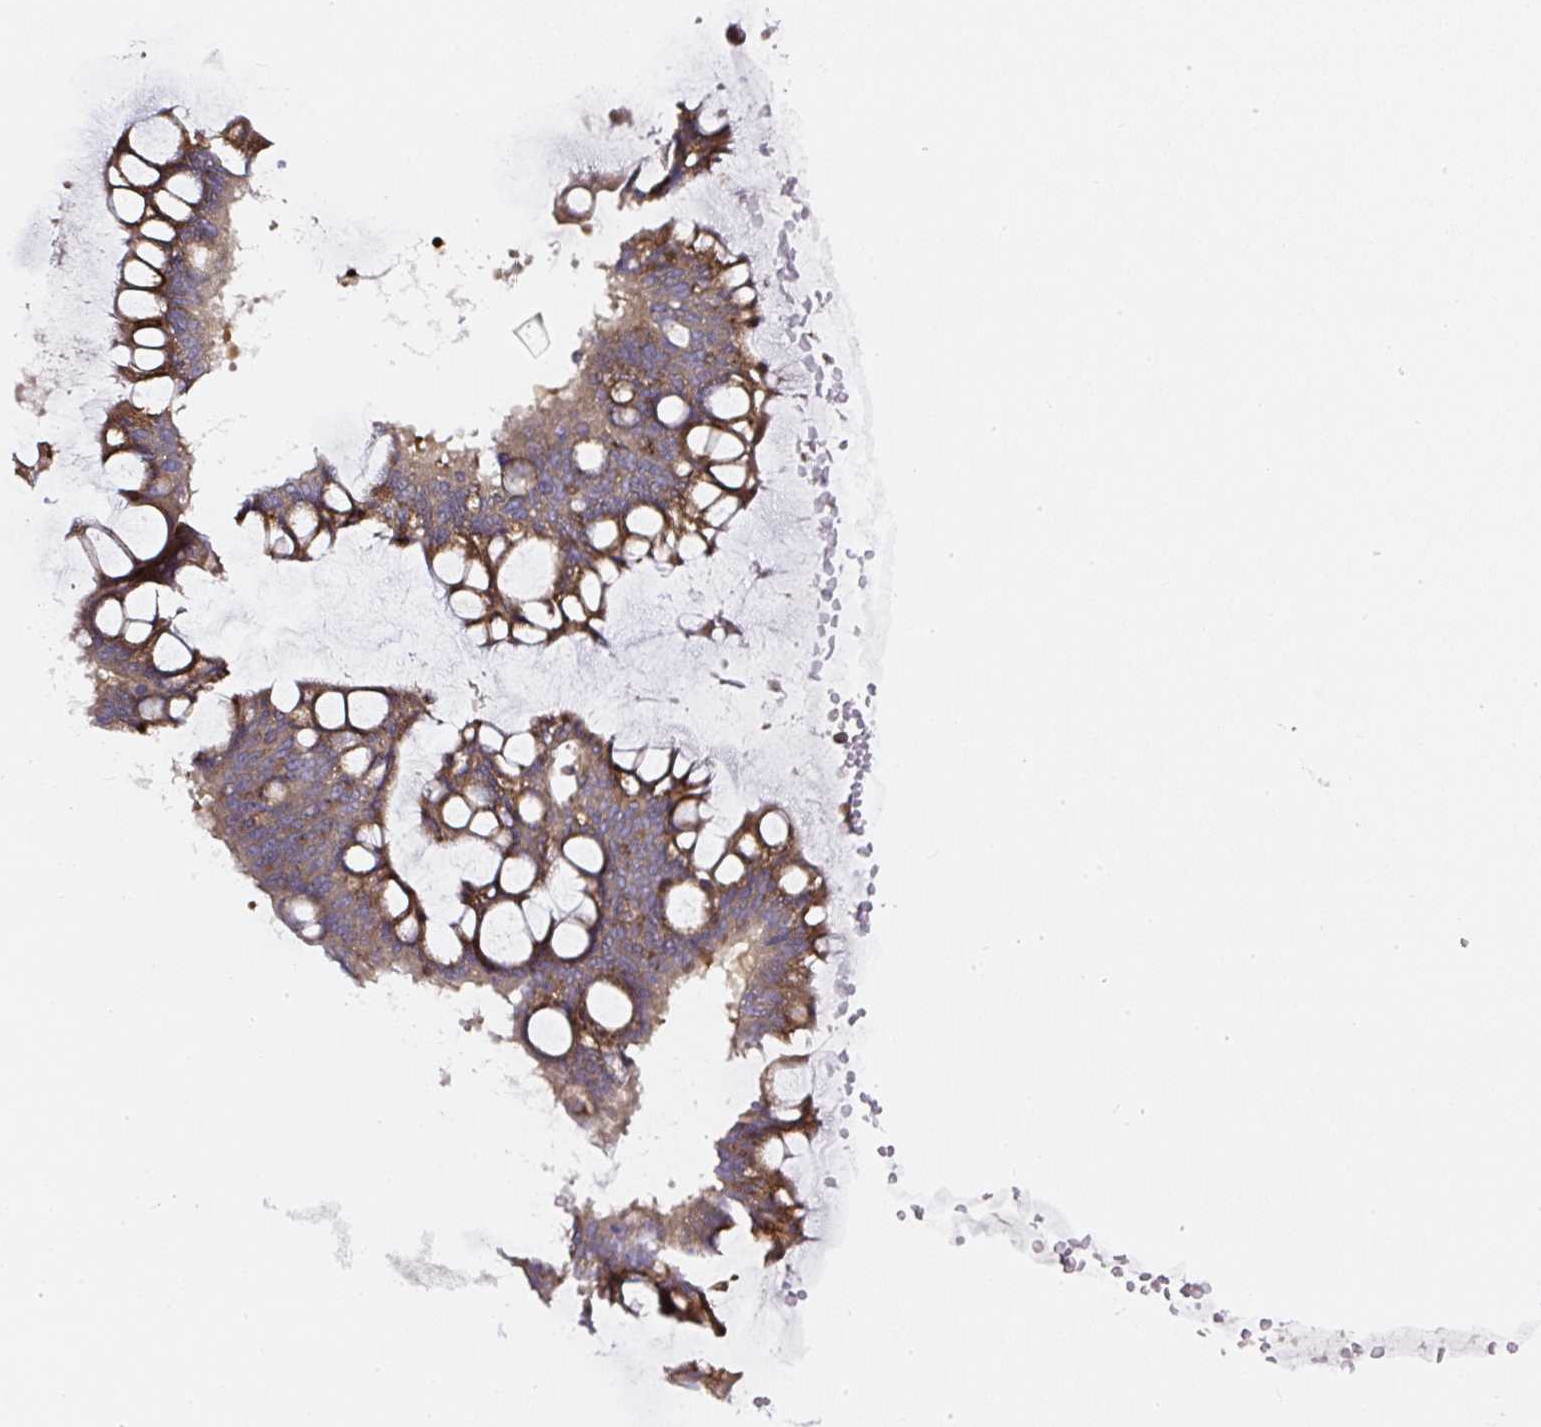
{"staining": {"intensity": "moderate", "quantity": ">75%", "location": "cytoplasmic/membranous"}, "tissue": "ovarian cancer", "cell_type": "Tumor cells", "image_type": "cancer", "snomed": [{"axis": "morphology", "description": "Cystadenocarcinoma, mucinous, NOS"}, {"axis": "topography", "description": "Ovary"}], "caption": "A micrograph showing moderate cytoplasmic/membranous staining in approximately >75% of tumor cells in ovarian mucinous cystadenocarcinoma, as visualized by brown immunohistochemical staining.", "gene": "MLX", "patient": {"sex": "female", "age": 73}}